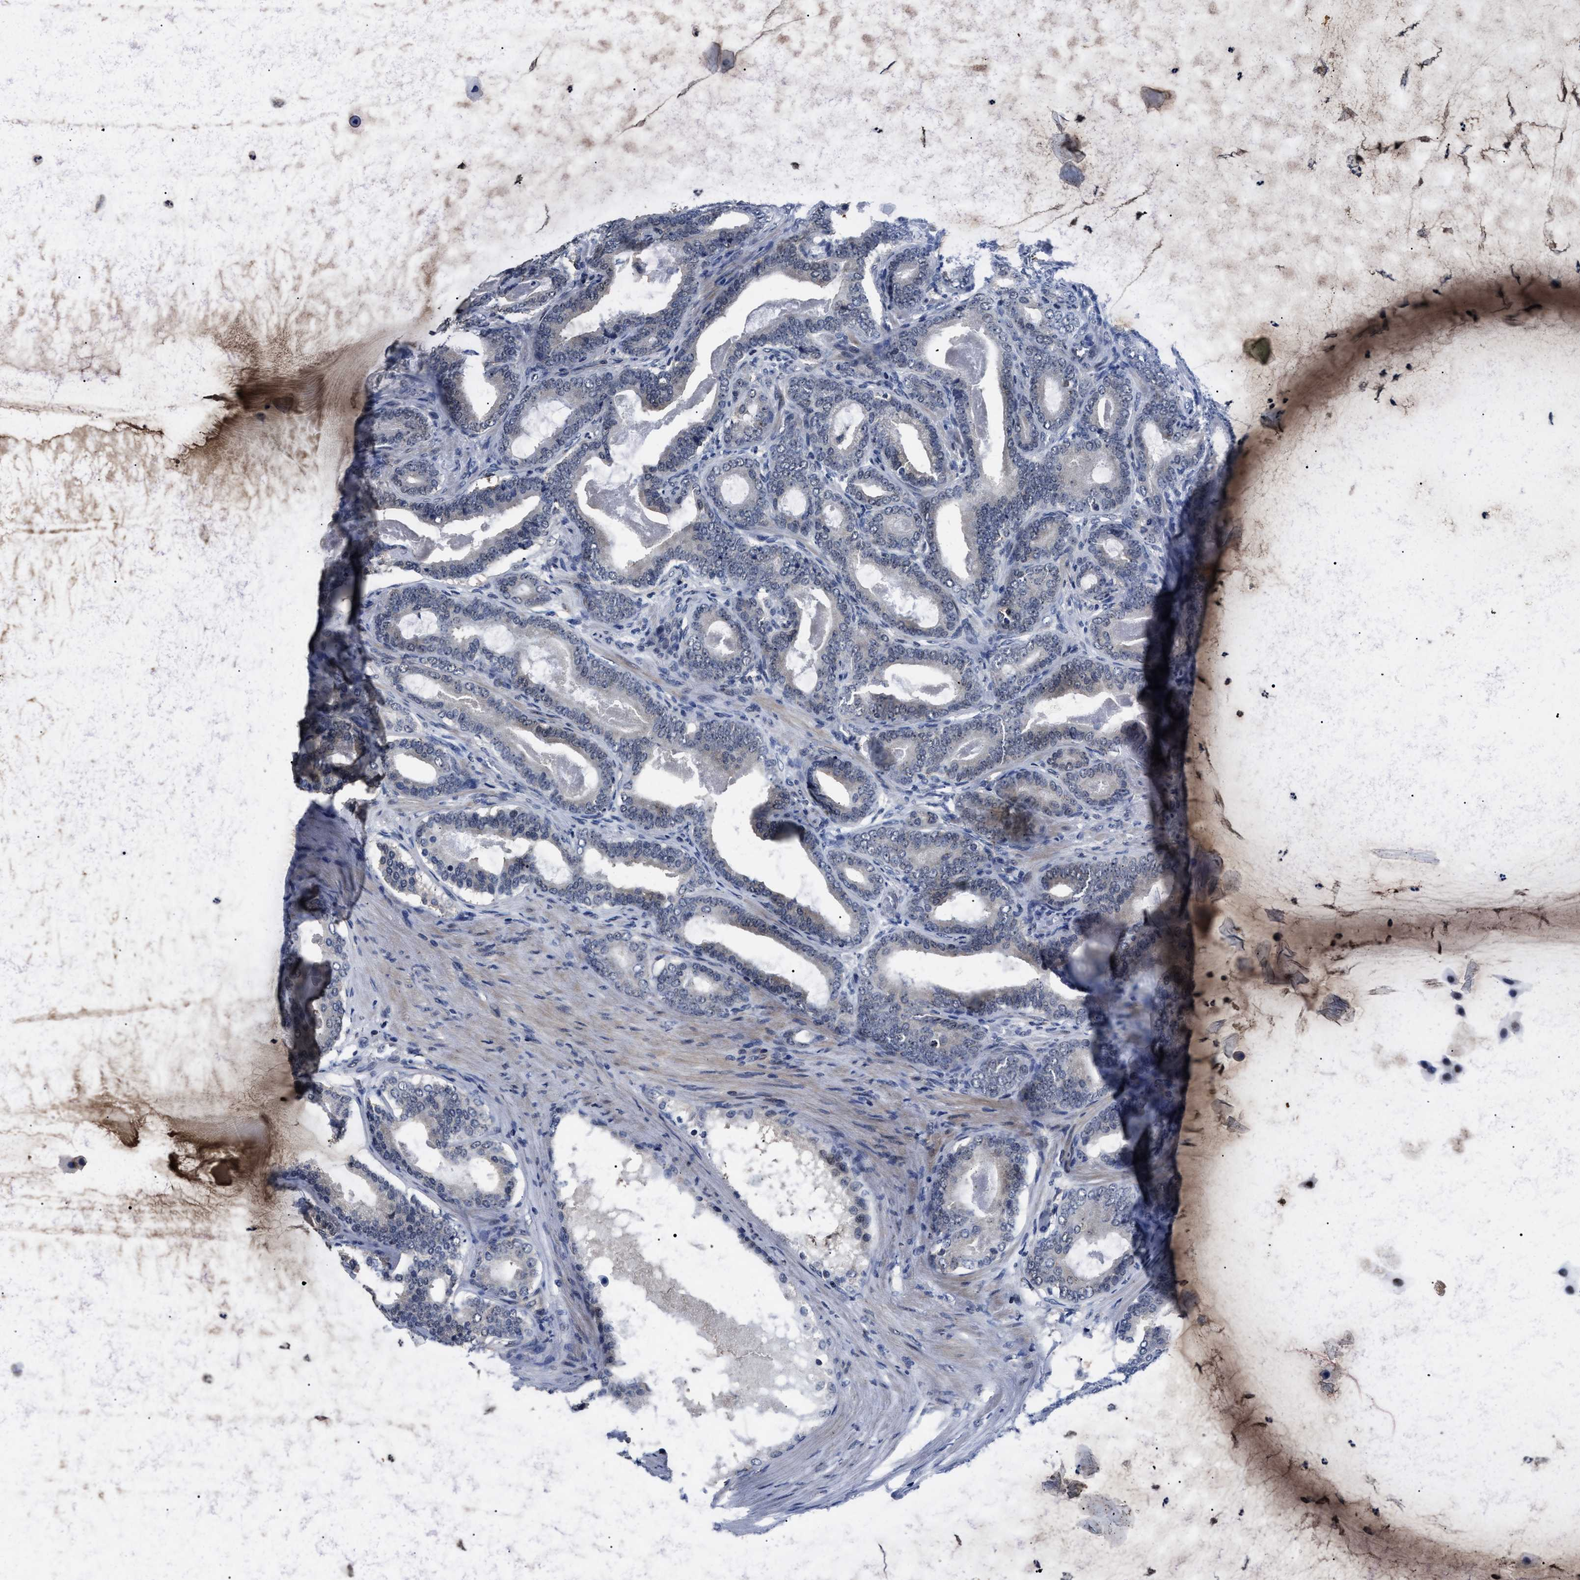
{"staining": {"intensity": "weak", "quantity": "25%-75%", "location": "cytoplasmic/membranous"}, "tissue": "prostate cancer", "cell_type": "Tumor cells", "image_type": "cancer", "snomed": [{"axis": "morphology", "description": "Adenocarcinoma, High grade"}, {"axis": "topography", "description": "Prostate"}], "caption": "The image displays immunohistochemical staining of adenocarcinoma (high-grade) (prostate). There is weak cytoplasmic/membranous positivity is identified in approximately 25%-75% of tumor cells. (DAB (3,3'-diaminobenzidine) IHC with brightfield microscopy, high magnification).", "gene": "RSBN1L", "patient": {"sex": "male", "age": 60}}